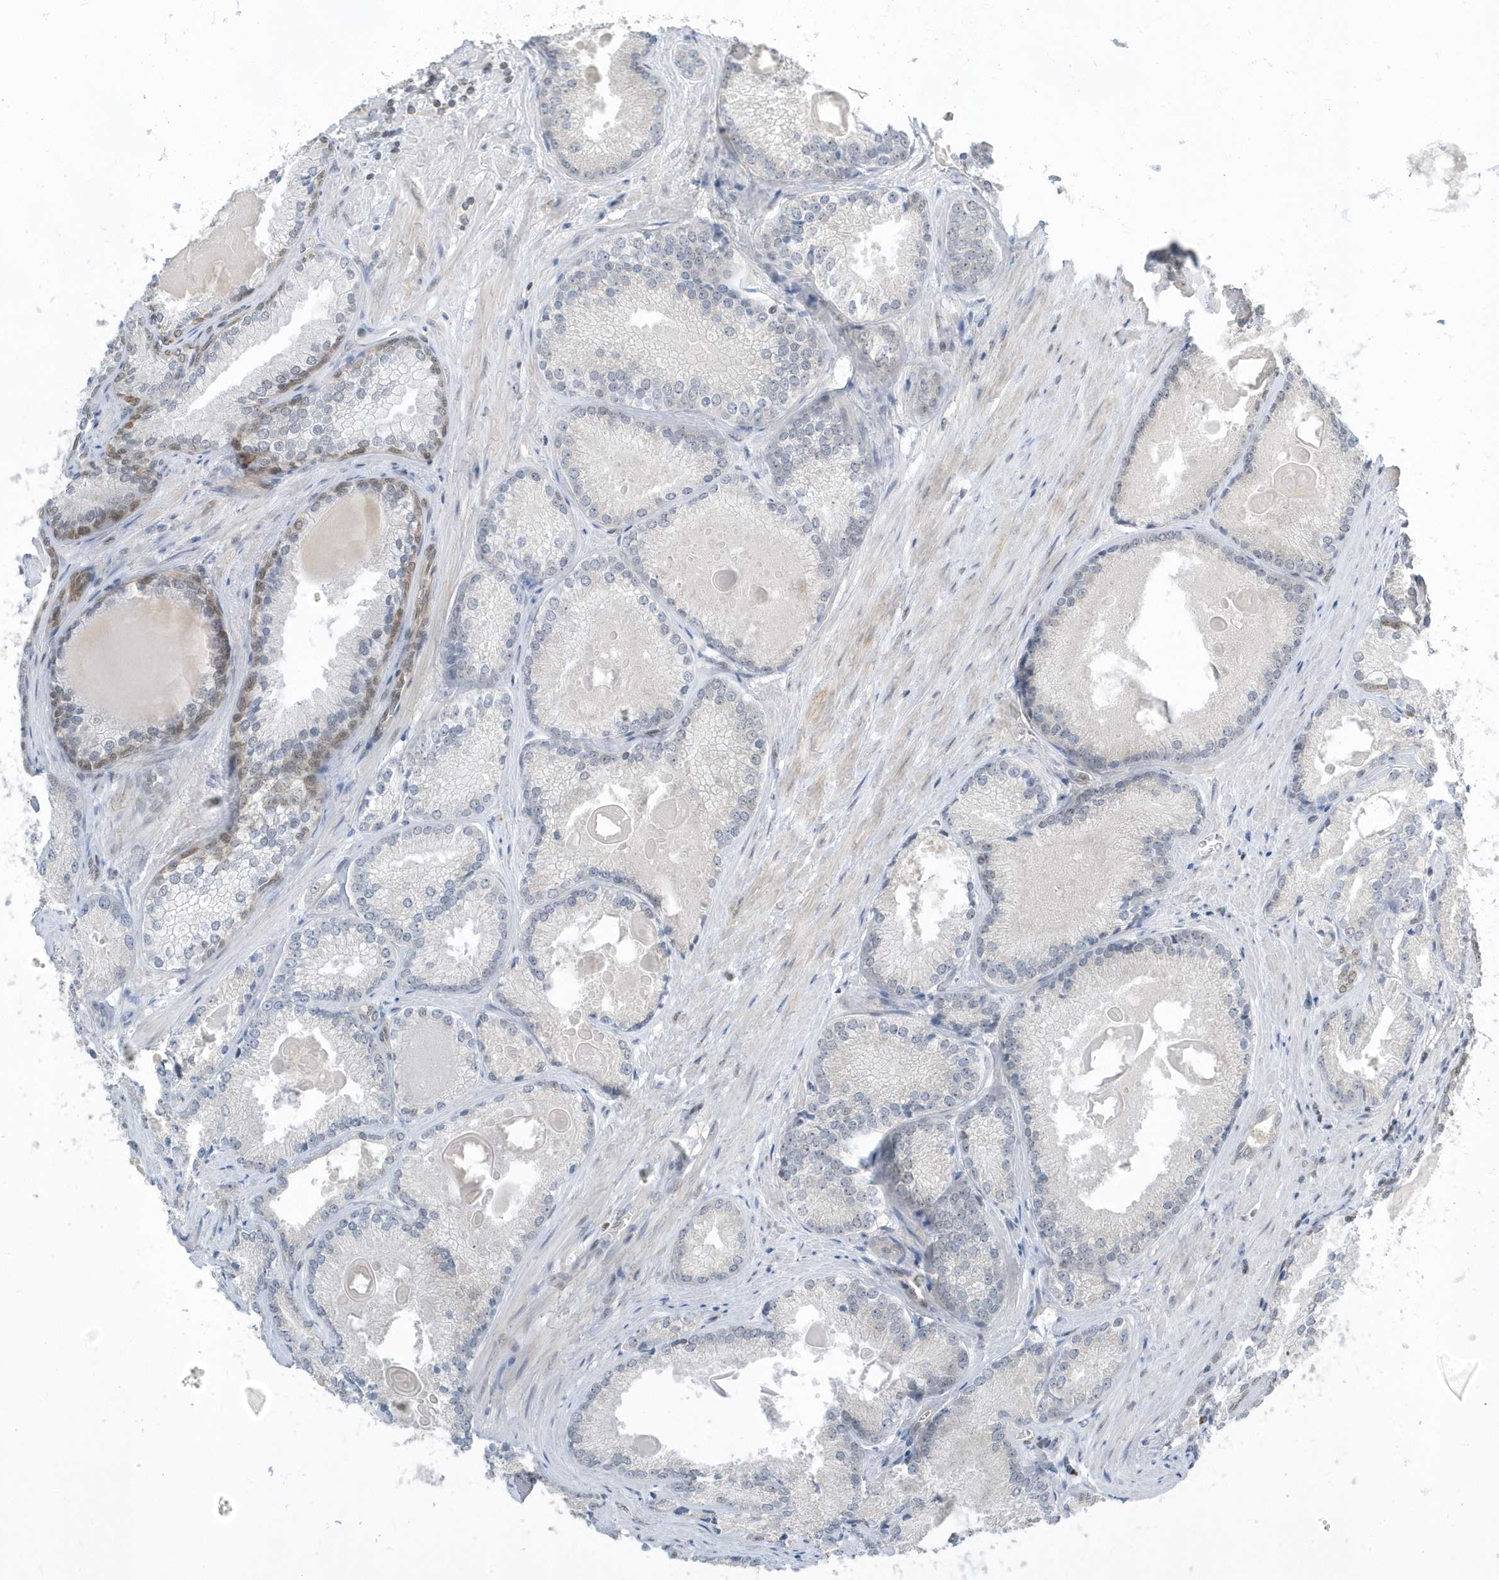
{"staining": {"intensity": "negative", "quantity": "none", "location": "none"}, "tissue": "prostate cancer", "cell_type": "Tumor cells", "image_type": "cancer", "snomed": [{"axis": "morphology", "description": "Adenocarcinoma, High grade"}, {"axis": "topography", "description": "Prostate"}], "caption": "Immunohistochemical staining of human adenocarcinoma (high-grade) (prostate) demonstrates no significant expression in tumor cells.", "gene": "ZNF740", "patient": {"sex": "male", "age": 66}}